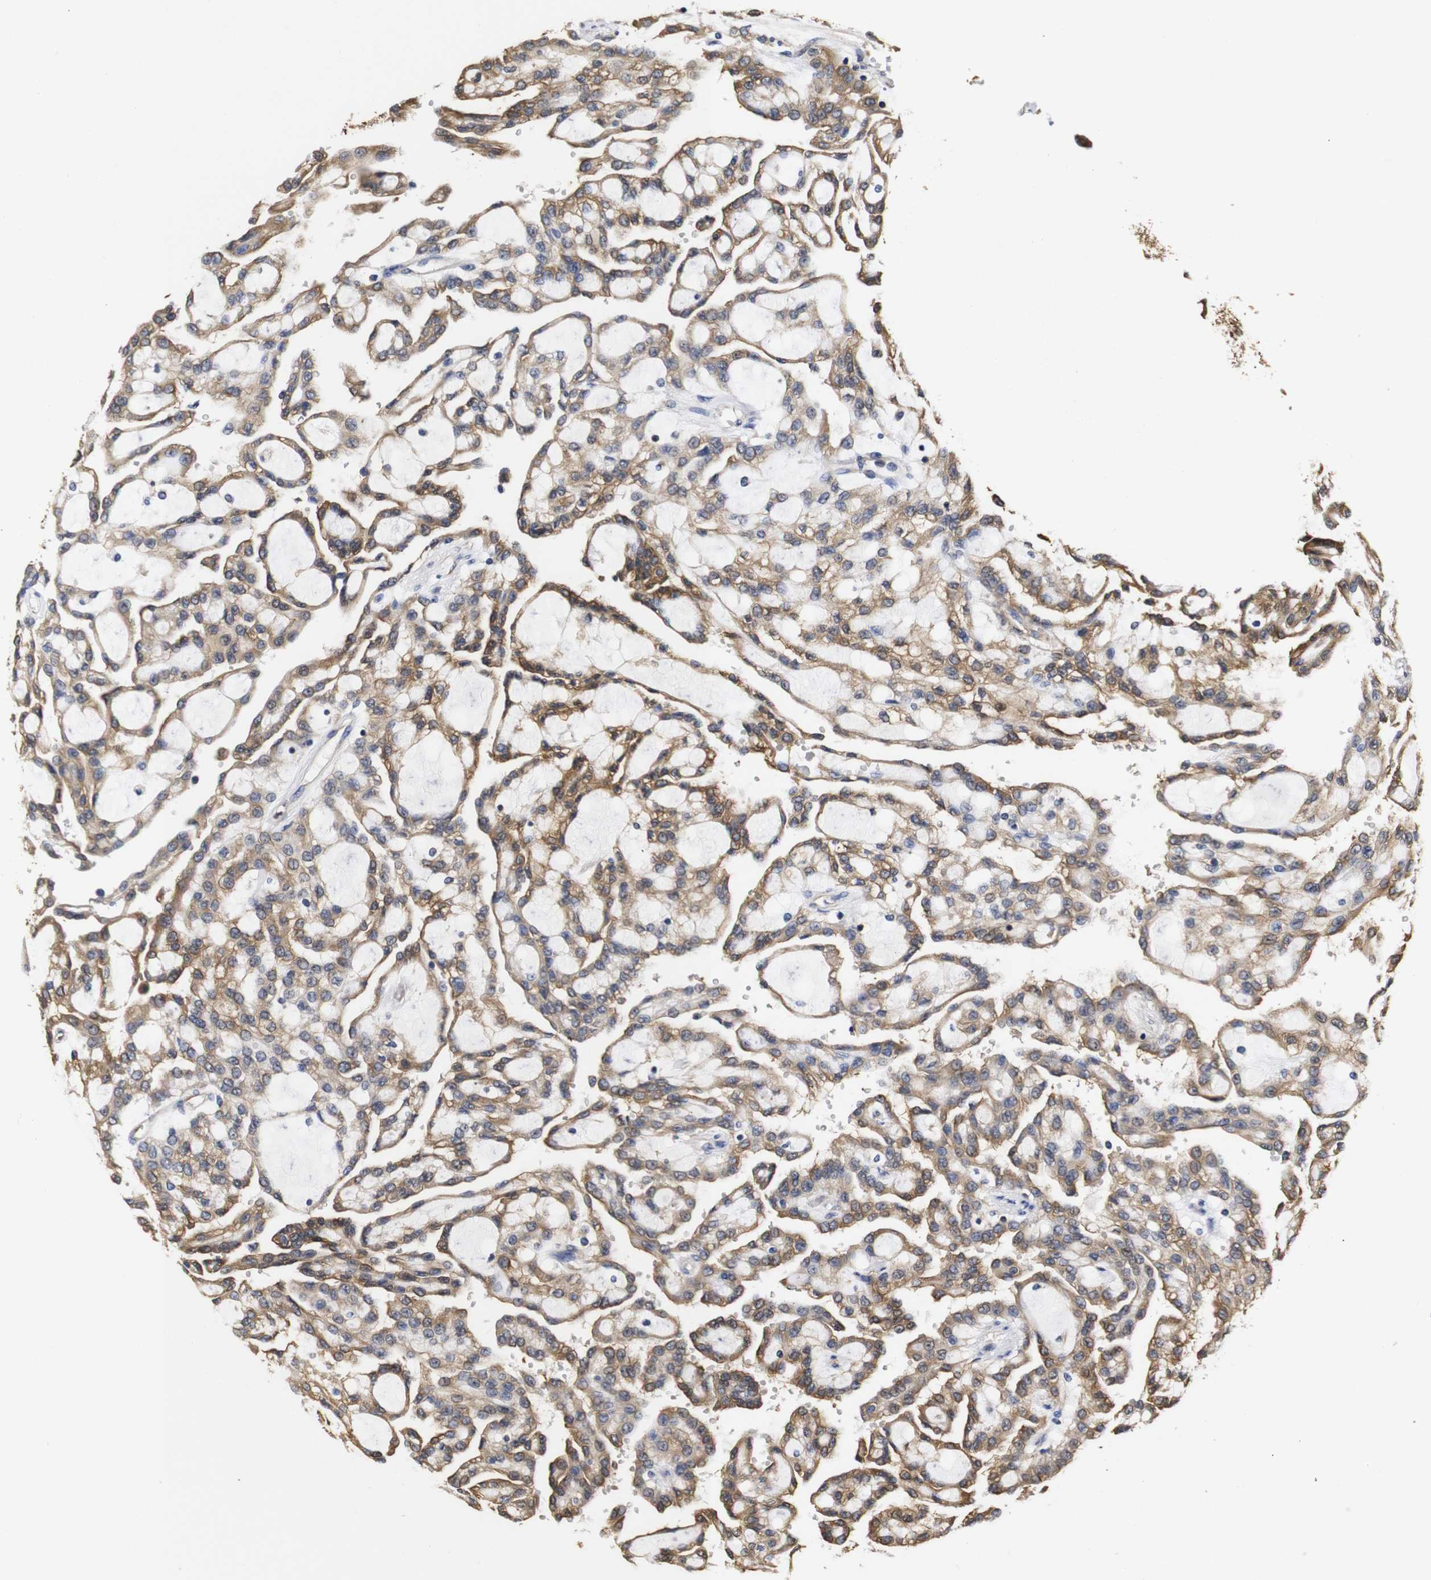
{"staining": {"intensity": "moderate", "quantity": ">75%", "location": "cytoplasmic/membranous"}, "tissue": "renal cancer", "cell_type": "Tumor cells", "image_type": "cancer", "snomed": [{"axis": "morphology", "description": "Adenocarcinoma, NOS"}, {"axis": "topography", "description": "Kidney"}], "caption": "Human adenocarcinoma (renal) stained for a protein (brown) demonstrates moderate cytoplasmic/membranous positive staining in approximately >75% of tumor cells.", "gene": "LRRCC1", "patient": {"sex": "male", "age": 63}}